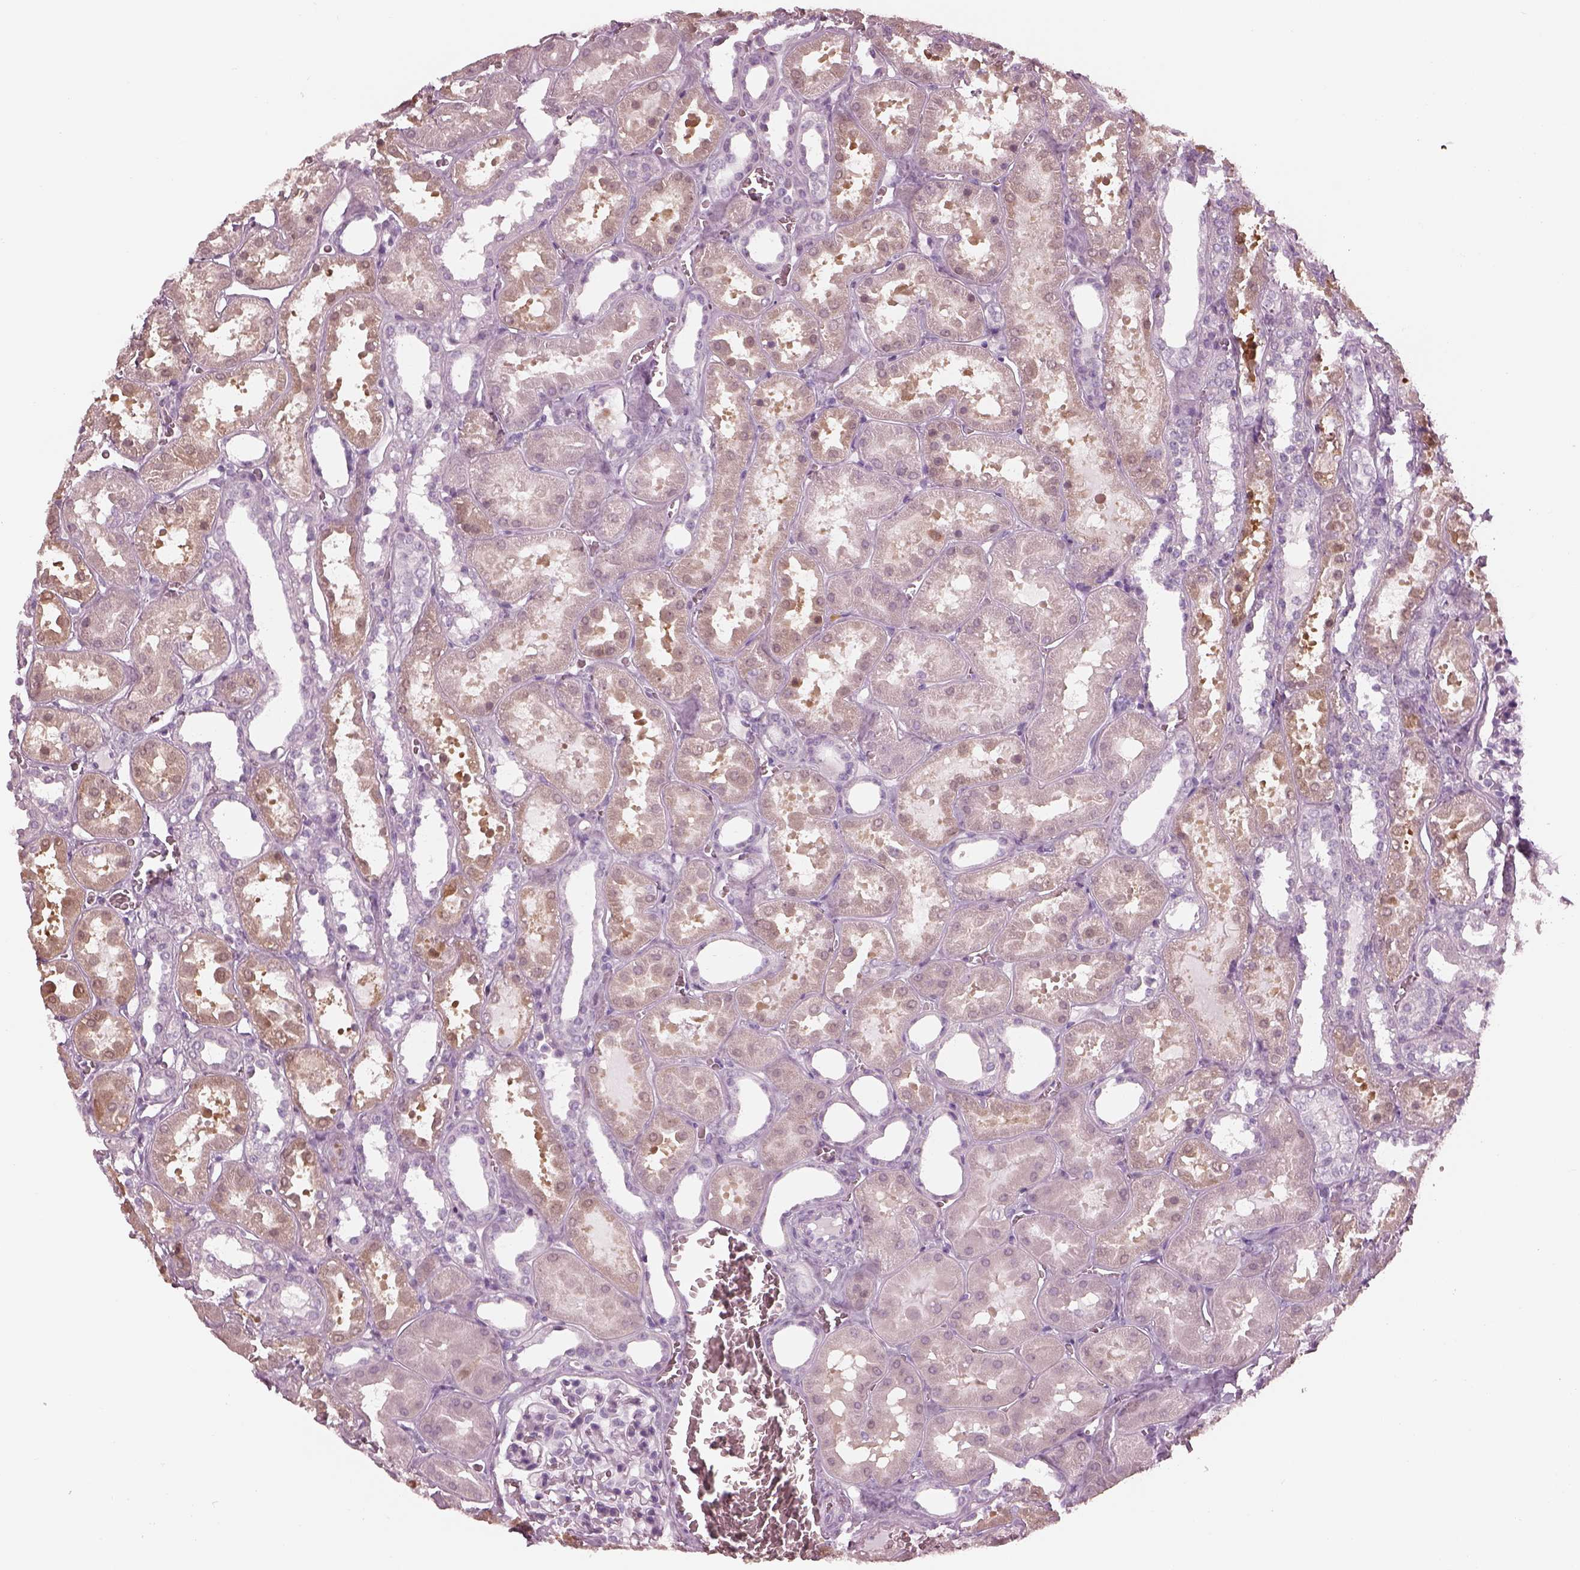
{"staining": {"intensity": "negative", "quantity": "none", "location": "none"}, "tissue": "kidney", "cell_type": "Cells in glomeruli", "image_type": "normal", "snomed": [{"axis": "morphology", "description": "Normal tissue, NOS"}, {"axis": "topography", "description": "Kidney"}], "caption": "Normal kidney was stained to show a protein in brown. There is no significant positivity in cells in glomeruli. (Stains: DAB immunohistochemistry with hematoxylin counter stain, Microscopy: brightfield microscopy at high magnification).", "gene": "C2orf81", "patient": {"sex": "female", "age": 41}}